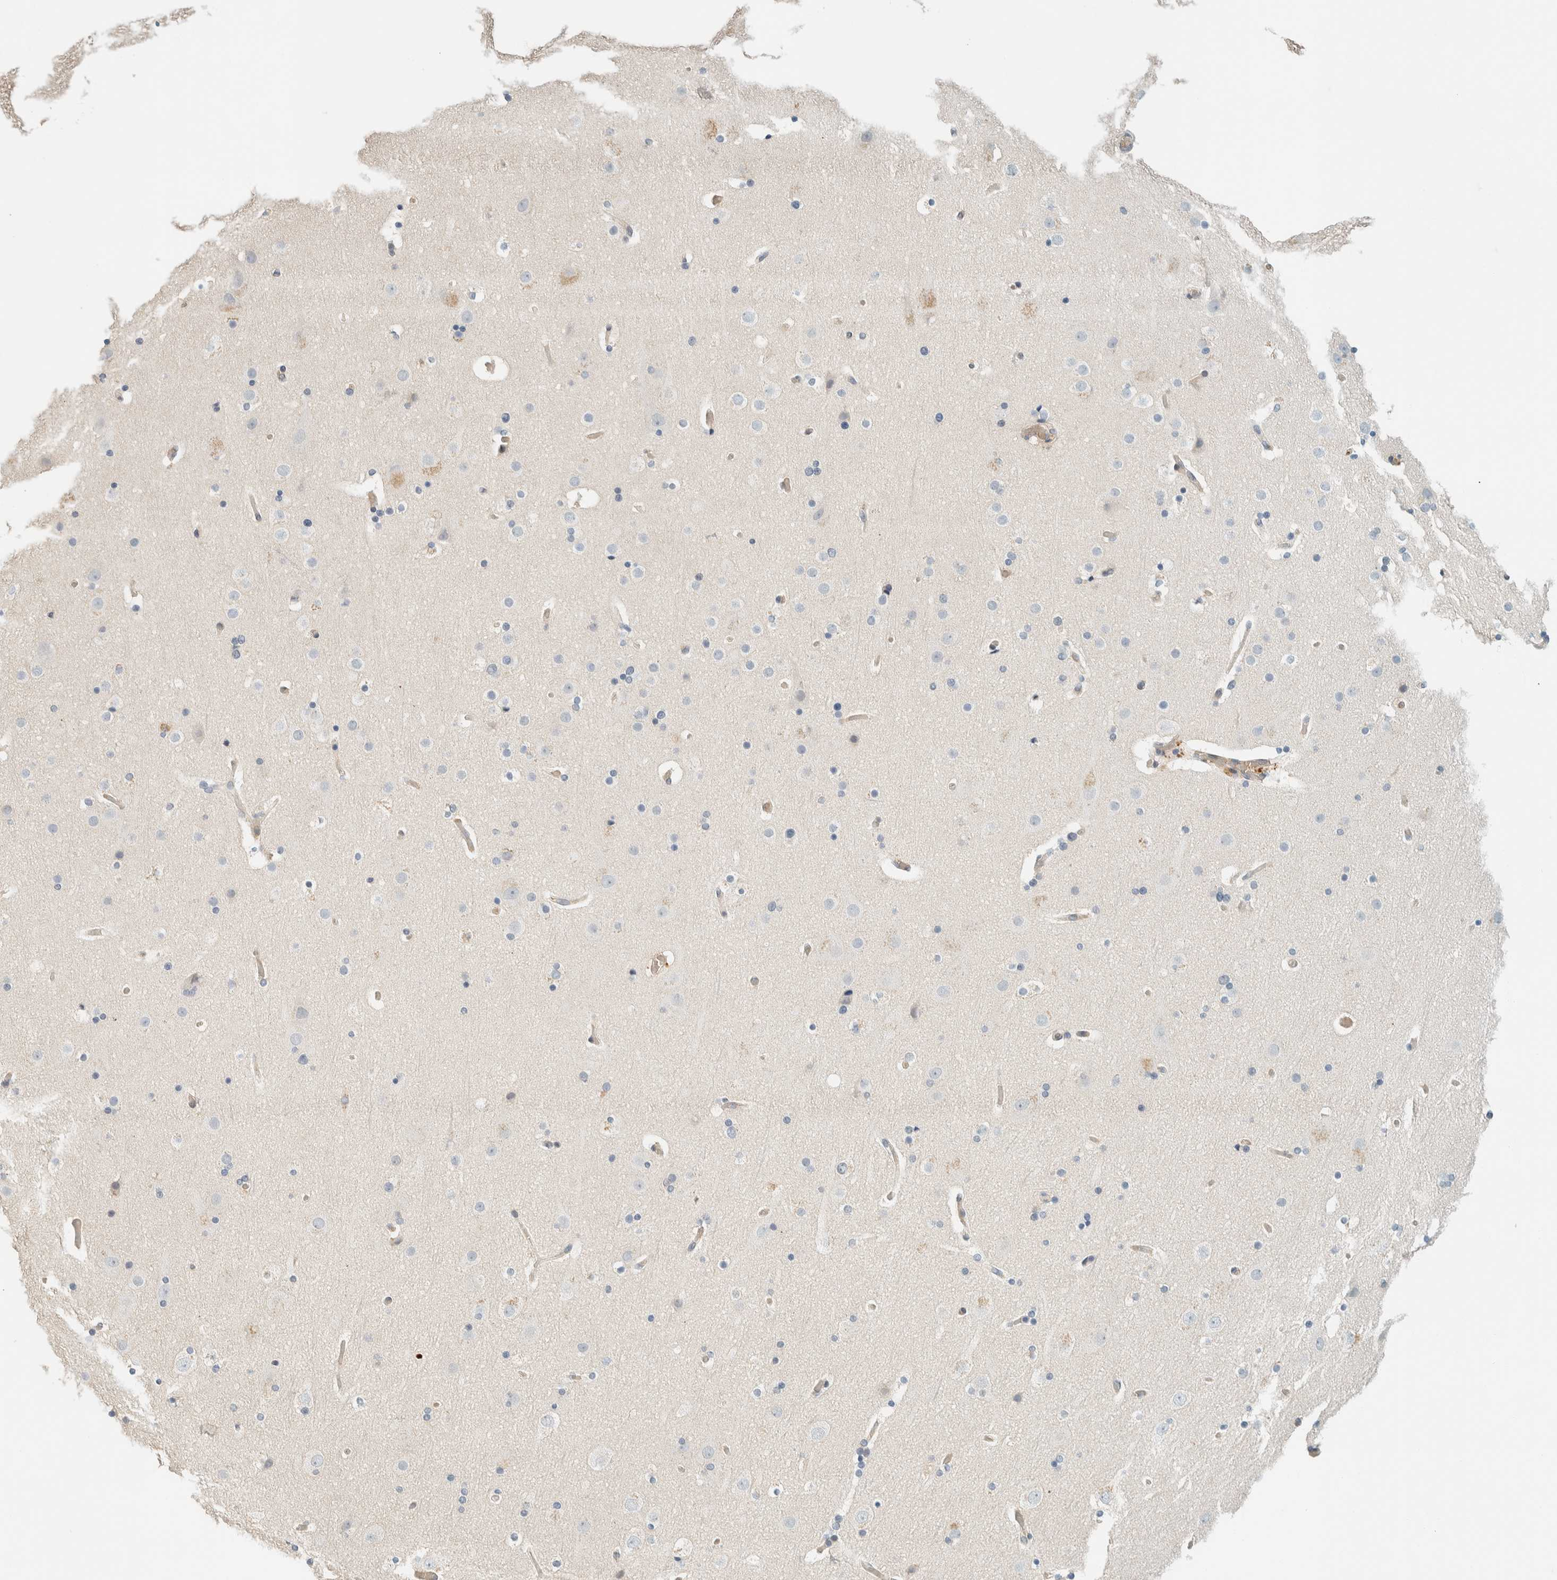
{"staining": {"intensity": "negative", "quantity": "none", "location": "none"}, "tissue": "cerebral cortex", "cell_type": "Endothelial cells", "image_type": "normal", "snomed": [{"axis": "morphology", "description": "Normal tissue, NOS"}, {"axis": "topography", "description": "Cerebral cortex"}], "caption": "Immunohistochemistry (IHC) micrograph of normal cerebral cortex stained for a protein (brown), which reveals no expression in endothelial cells.", "gene": "TSTD2", "patient": {"sex": "male", "age": 57}}